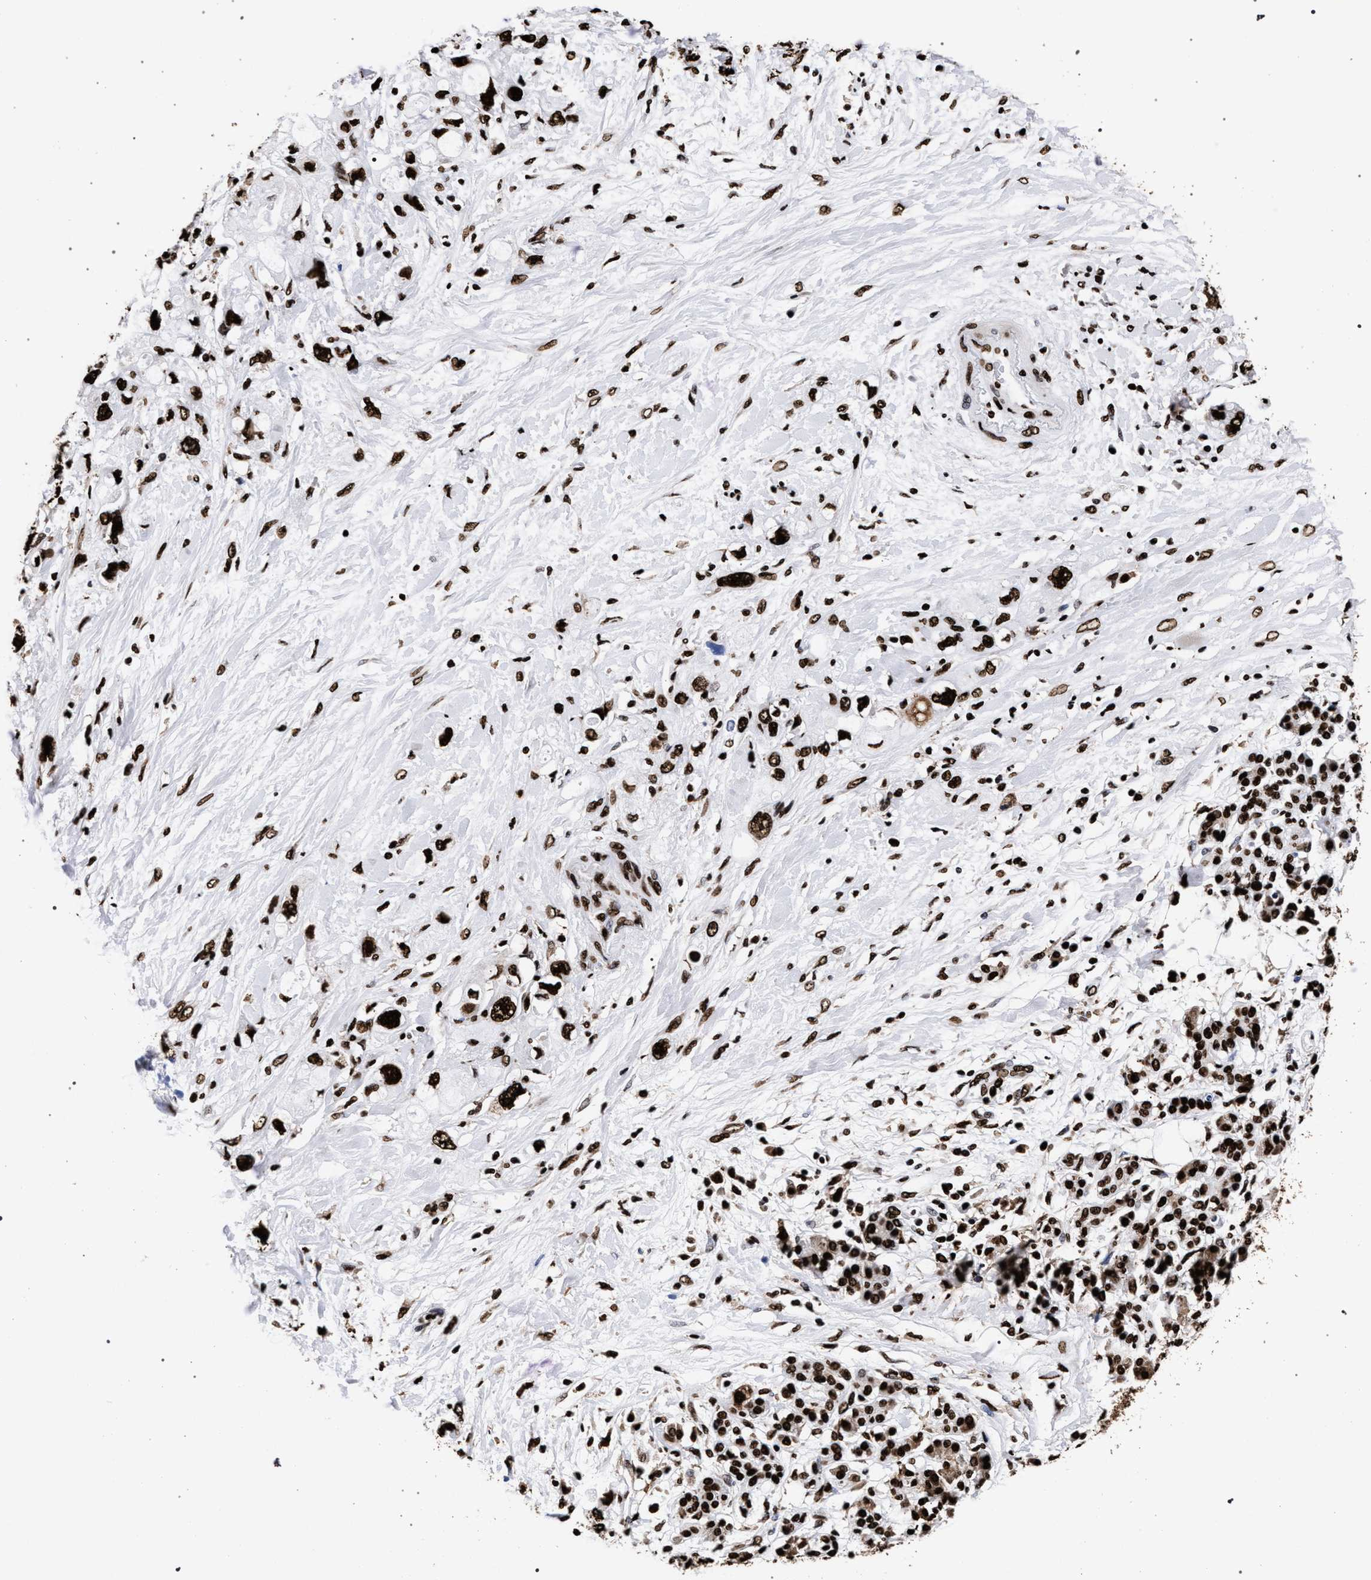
{"staining": {"intensity": "strong", "quantity": ">75%", "location": "nuclear"}, "tissue": "pancreatic cancer", "cell_type": "Tumor cells", "image_type": "cancer", "snomed": [{"axis": "morphology", "description": "Adenocarcinoma, NOS"}, {"axis": "topography", "description": "Pancreas"}], "caption": "This is an image of IHC staining of adenocarcinoma (pancreatic), which shows strong expression in the nuclear of tumor cells.", "gene": "HNRNPA1", "patient": {"sex": "female", "age": 56}}